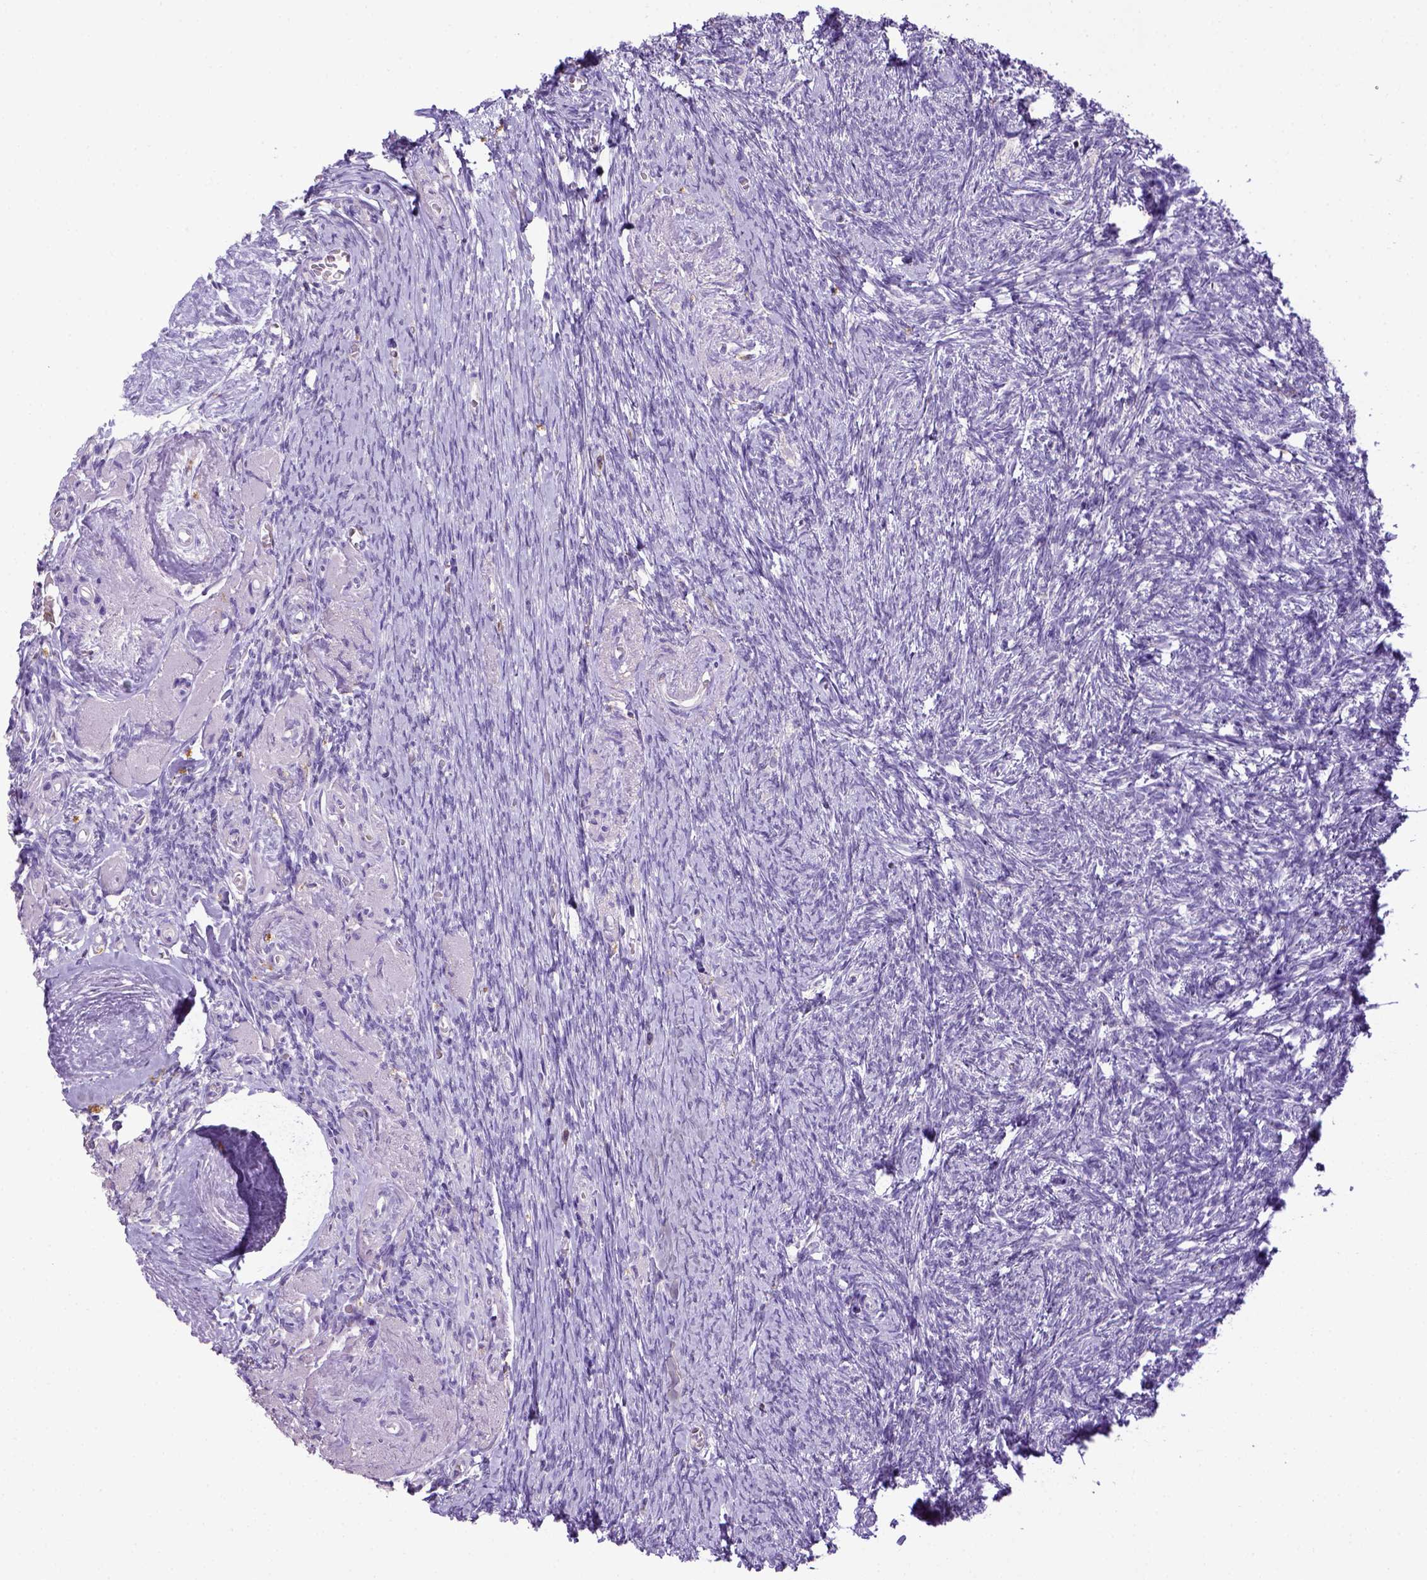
{"staining": {"intensity": "negative", "quantity": "none", "location": "none"}, "tissue": "ovary", "cell_type": "Follicle cells", "image_type": "normal", "snomed": [{"axis": "morphology", "description": "Normal tissue, NOS"}, {"axis": "topography", "description": "Ovary"}], "caption": "DAB immunohistochemical staining of unremarkable ovary displays no significant staining in follicle cells.", "gene": "CD68", "patient": {"sex": "female", "age": 72}}